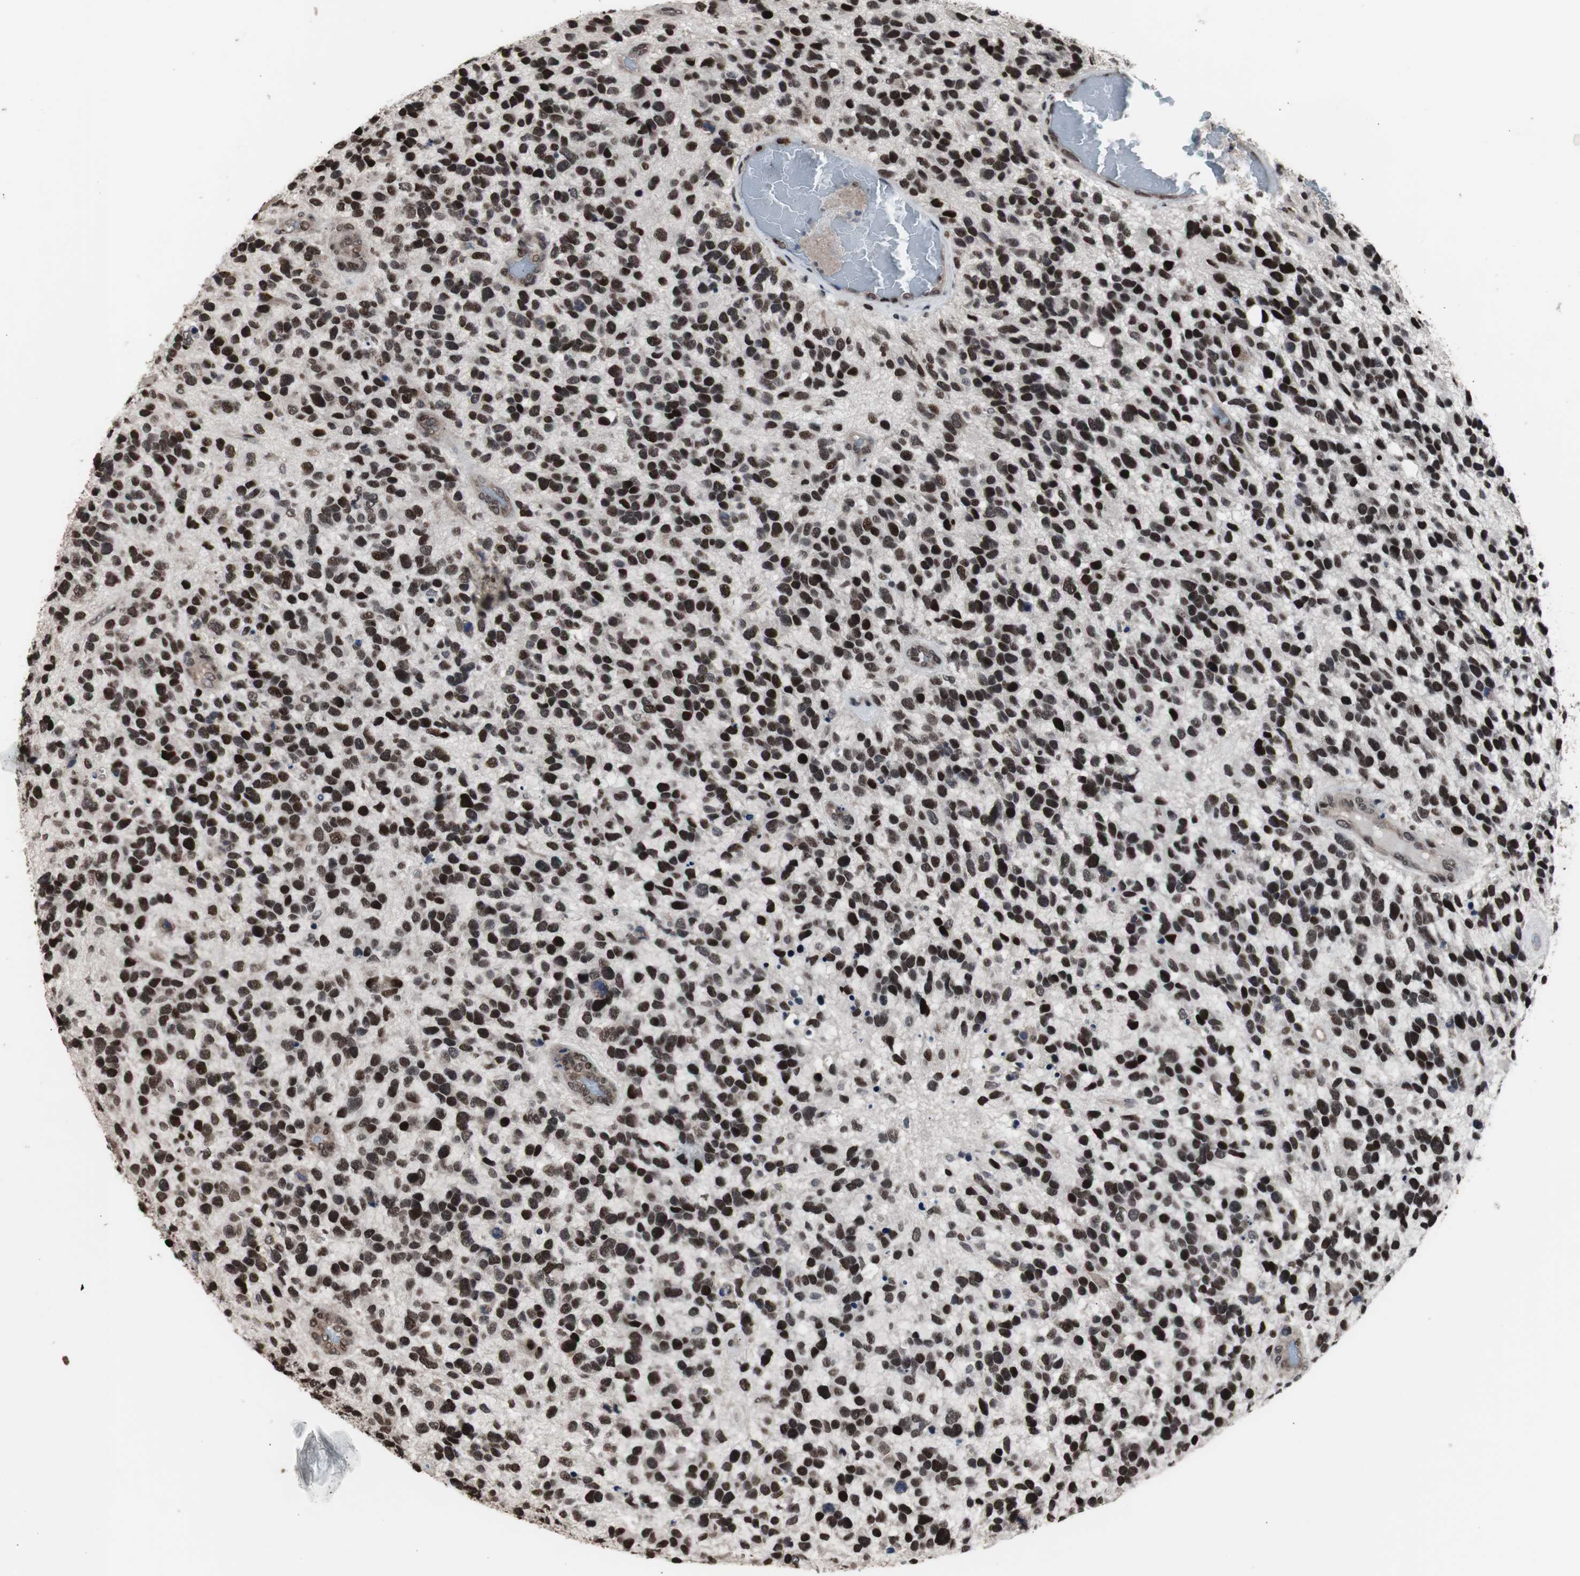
{"staining": {"intensity": "strong", "quantity": ">75%", "location": "nuclear"}, "tissue": "glioma", "cell_type": "Tumor cells", "image_type": "cancer", "snomed": [{"axis": "morphology", "description": "Glioma, malignant, High grade"}, {"axis": "topography", "description": "Brain"}], "caption": "Malignant glioma (high-grade) was stained to show a protein in brown. There is high levels of strong nuclear expression in about >75% of tumor cells.", "gene": "POGZ", "patient": {"sex": "female", "age": 58}}